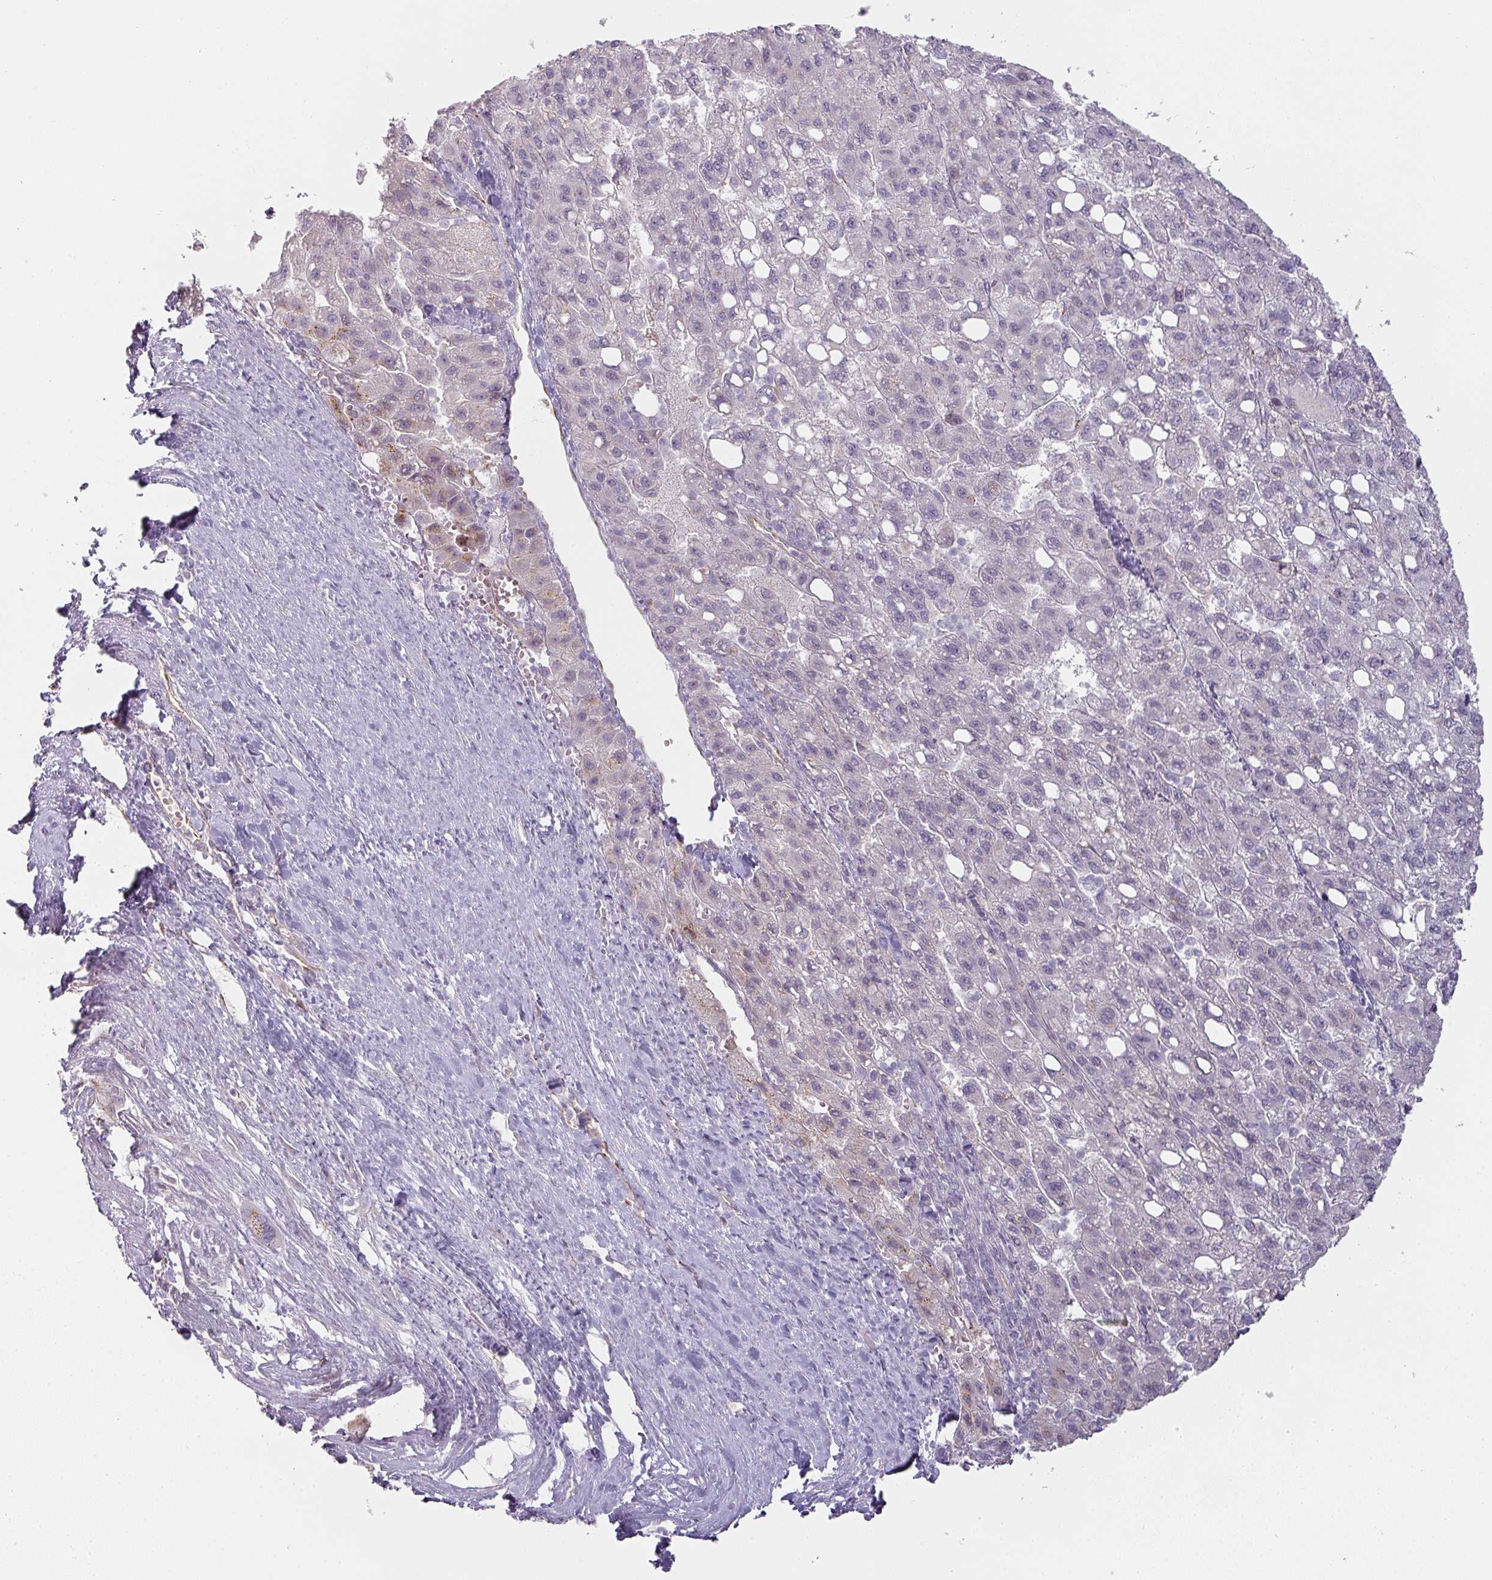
{"staining": {"intensity": "negative", "quantity": "none", "location": "none"}, "tissue": "liver cancer", "cell_type": "Tumor cells", "image_type": "cancer", "snomed": [{"axis": "morphology", "description": "Carcinoma, Hepatocellular, NOS"}, {"axis": "topography", "description": "Liver"}], "caption": "An IHC photomicrograph of liver cancer is shown. There is no staining in tumor cells of liver cancer. (DAB (3,3'-diaminobenzidine) IHC visualized using brightfield microscopy, high magnification).", "gene": "ATP8B2", "patient": {"sex": "female", "age": 82}}